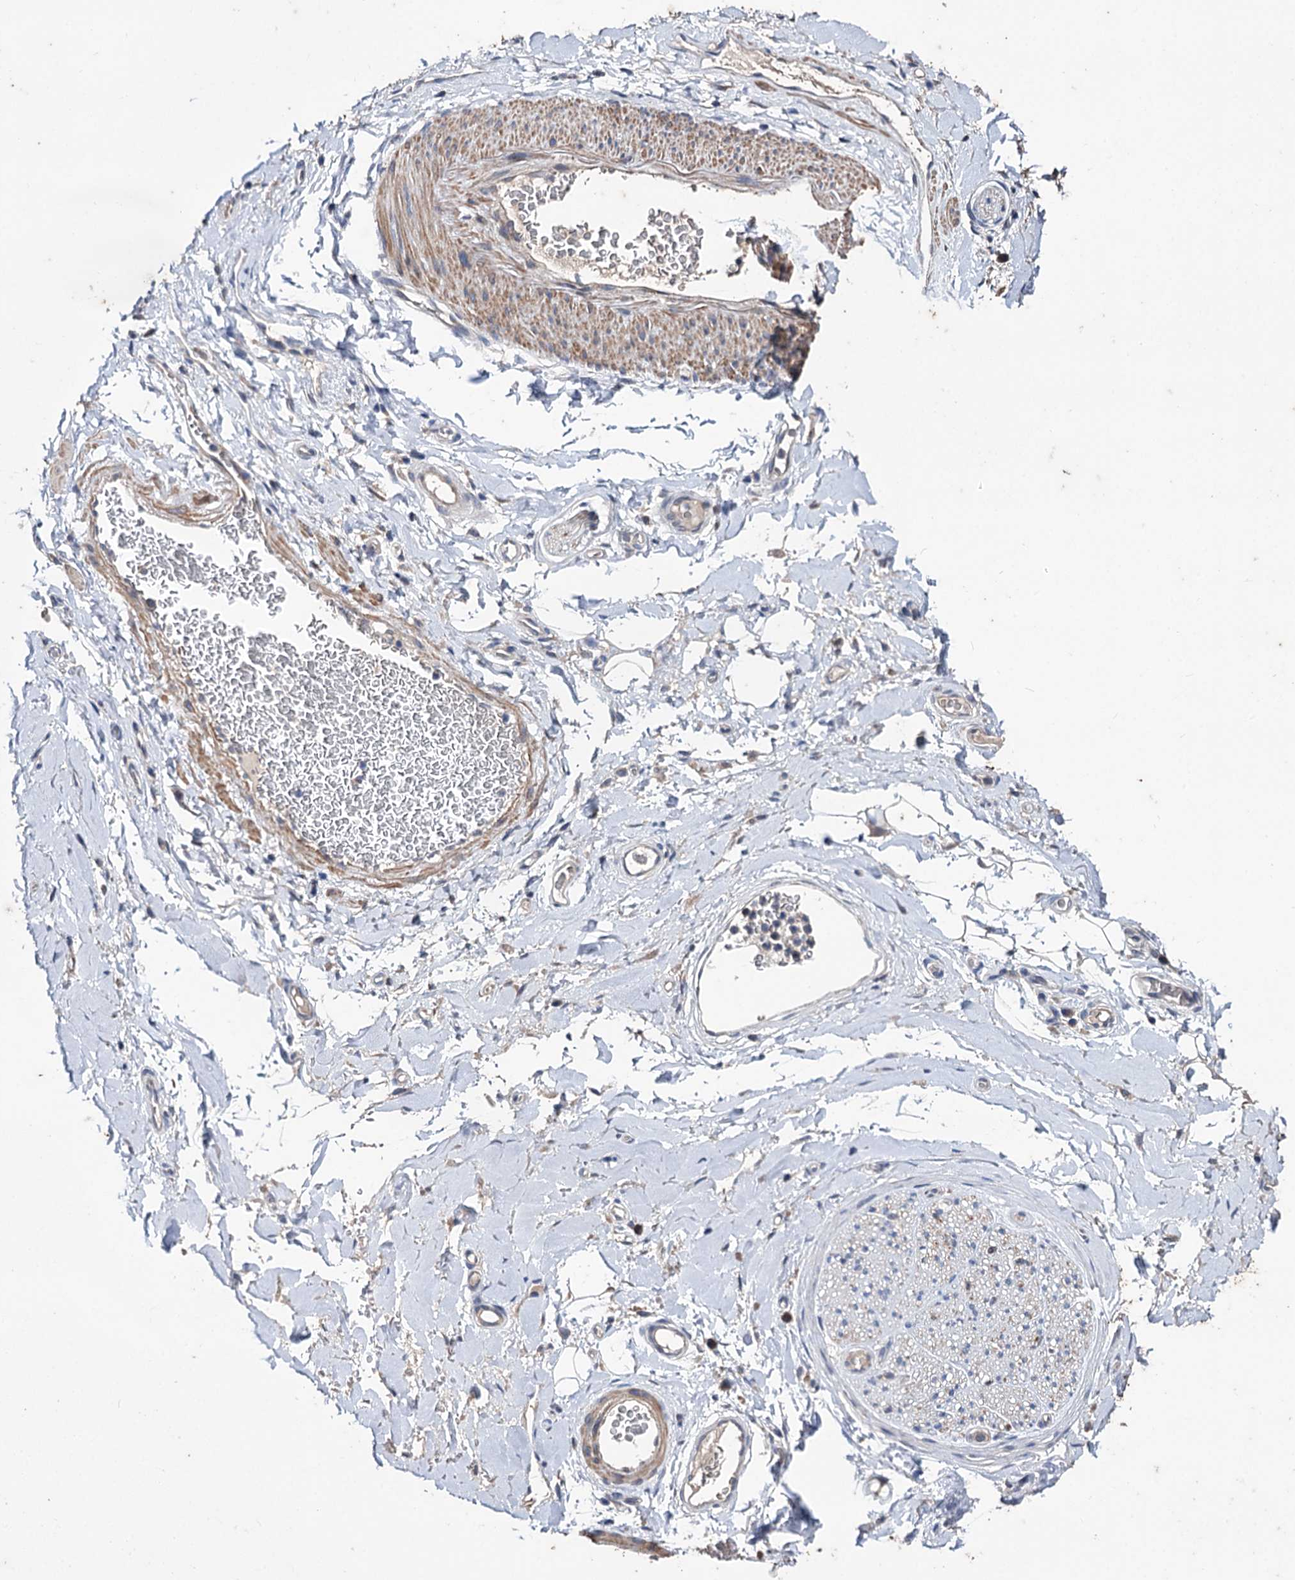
{"staining": {"intensity": "weak", "quantity": "25%-75%", "location": "nuclear"}, "tissue": "adipose tissue", "cell_type": "Adipocytes", "image_type": "normal", "snomed": [{"axis": "morphology", "description": "Normal tissue, NOS"}, {"axis": "morphology", "description": "Adenocarcinoma, NOS"}, {"axis": "topography", "description": "Stomach, upper"}, {"axis": "topography", "description": "Peripheral nerve tissue"}], "caption": "High-magnification brightfield microscopy of unremarkable adipose tissue stained with DAB (brown) and counterstained with hematoxylin (blue). adipocytes exhibit weak nuclear staining is appreciated in approximately25%-75% of cells.", "gene": "CLPB", "patient": {"sex": "male", "age": 62}}